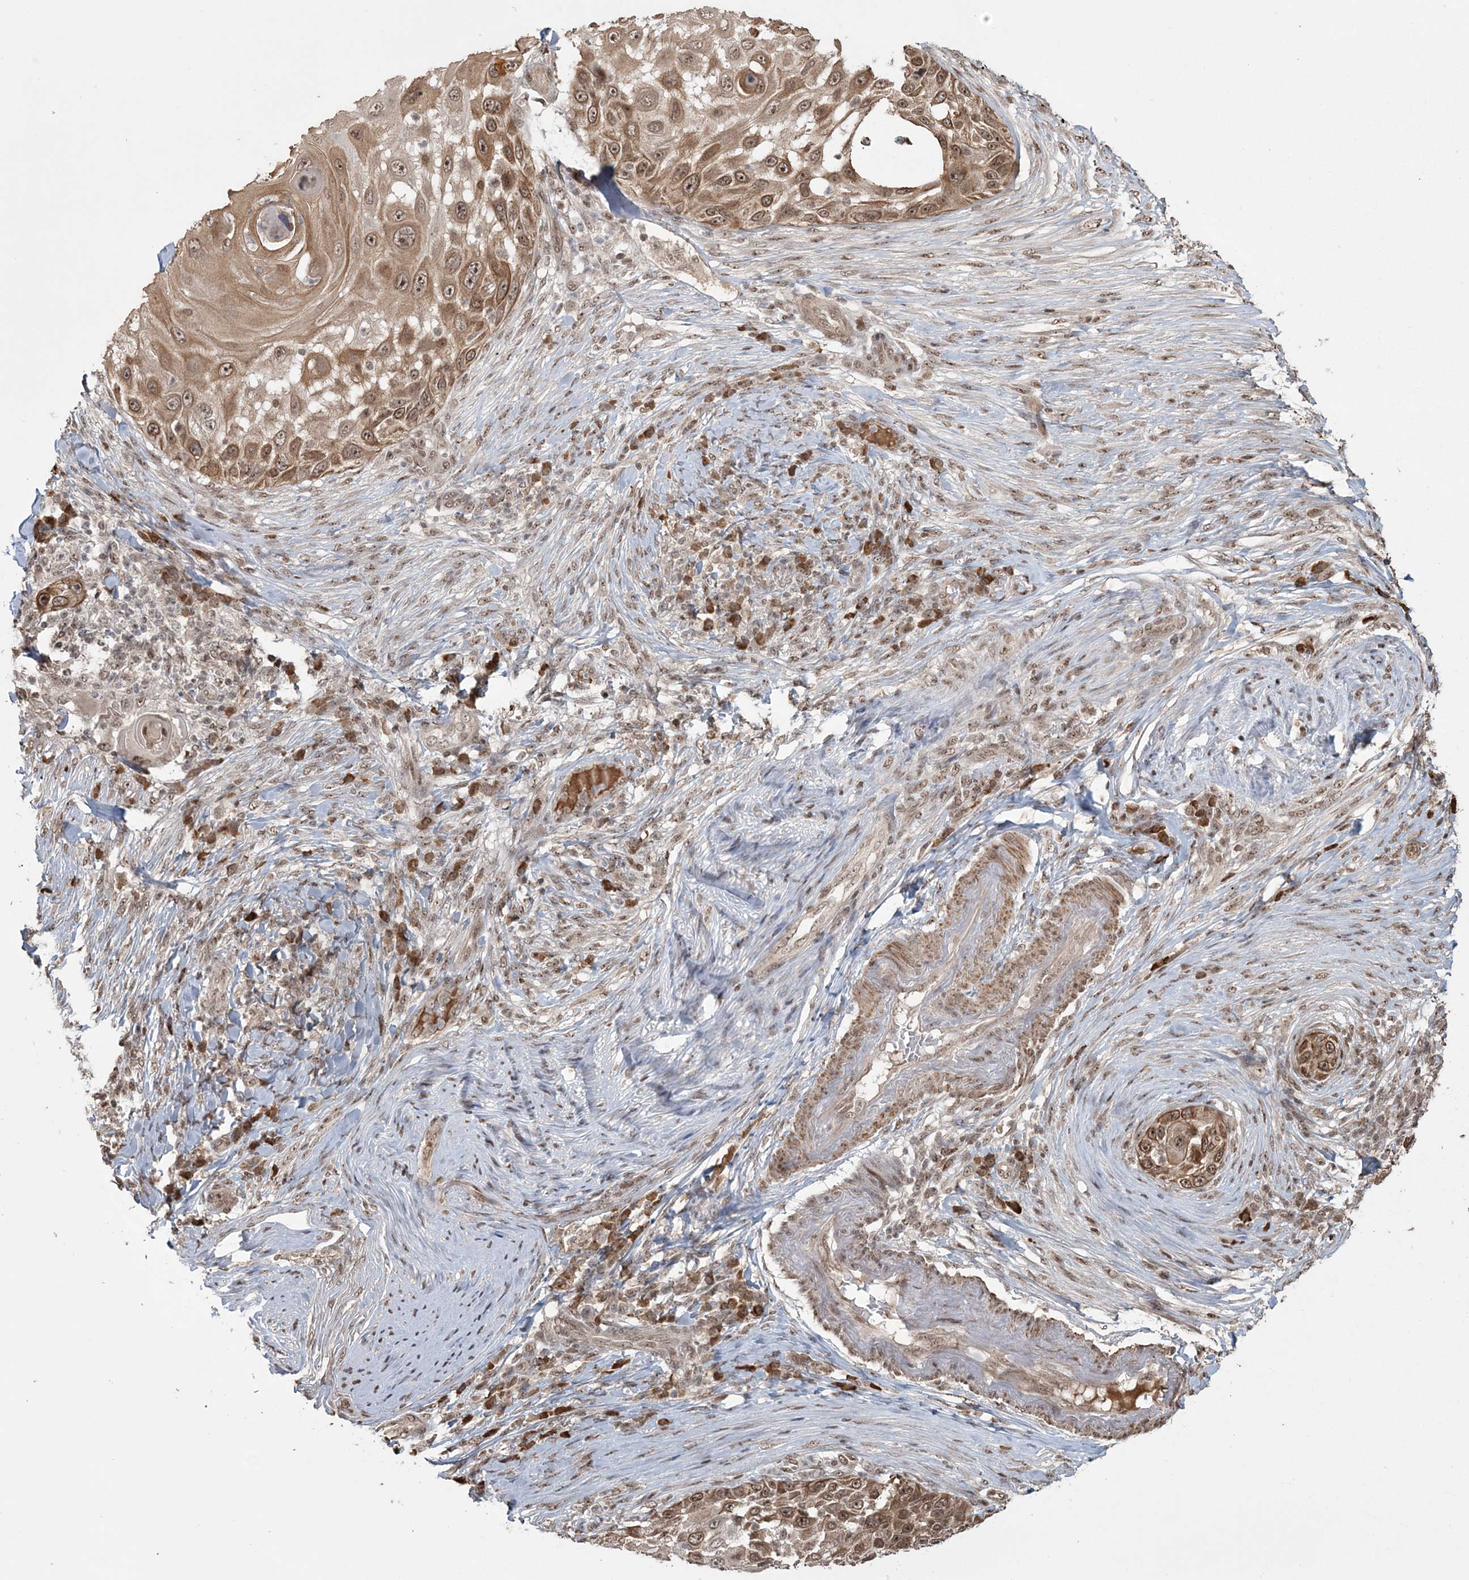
{"staining": {"intensity": "moderate", "quantity": ">75%", "location": "cytoplasmic/membranous,nuclear"}, "tissue": "skin cancer", "cell_type": "Tumor cells", "image_type": "cancer", "snomed": [{"axis": "morphology", "description": "Squamous cell carcinoma, NOS"}, {"axis": "topography", "description": "Skin"}], "caption": "Tumor cells exhibit medium levels of moderate cytoplasmic/membranous and nuclear staining in approximately >75% of cells in human skin cancer (squamous cell carcinoma).", "gene": "EPB41L4A", "patient": {"sex": "female", "age": 44}}